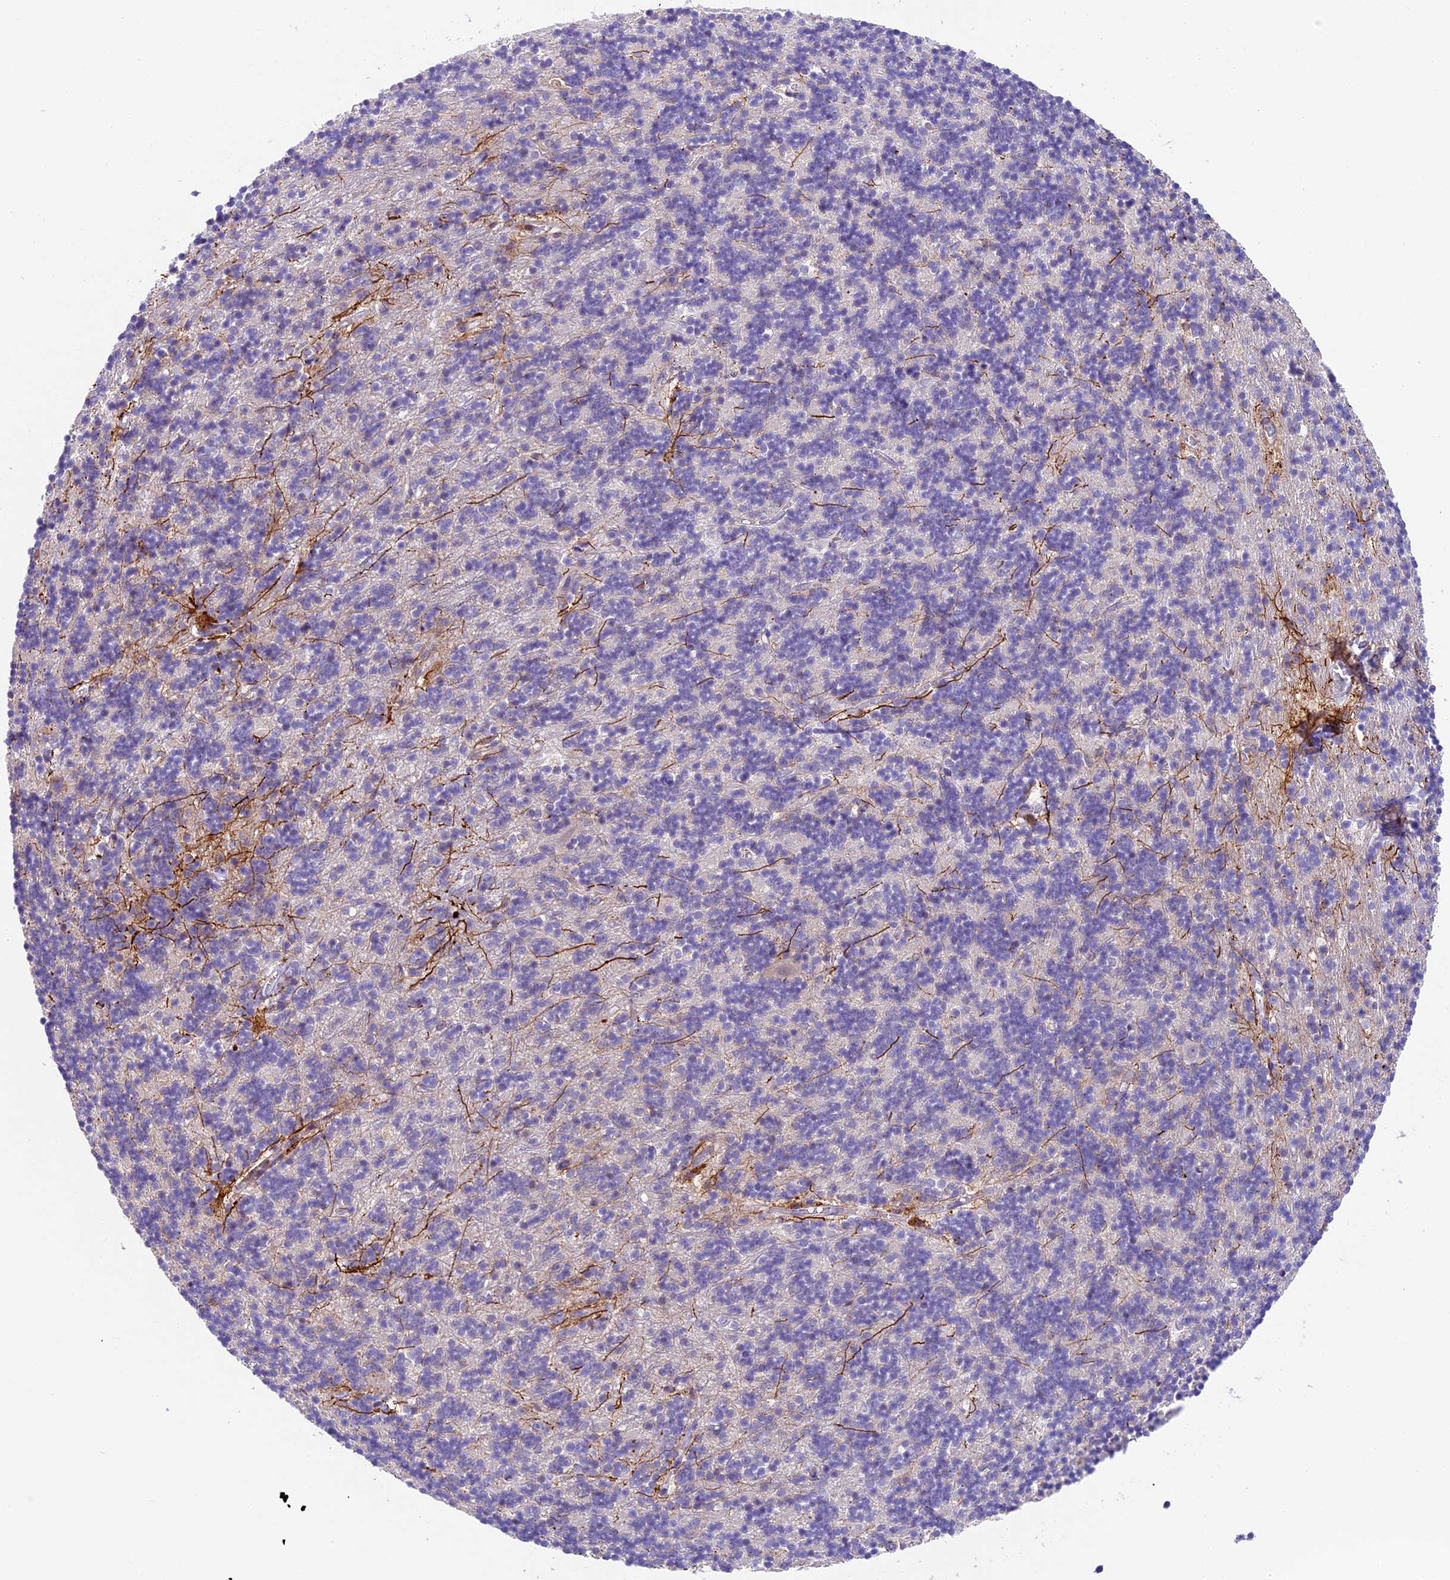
{"staining": {"intensity": "negative", "quantity": "none", "location": "none"}, "tissue": "cerebellum", "cell_type": "Cells in granular layer", "image_type": "normal", "snomed": [{"axis": "morphology", "description": "Normal tissue, NOS"}, {"axis": "topography", "description": "Cerebellum"}], "caption": "DAB (3,3'-diaminobenzidine) immunohistochemical staining of unremarkable cerebellum demonstrates no significant positivity in cells in granular layer. (Brightfield microscopy of DAB immunohistochemistry at high magnification).", "gene": "TBC1D1", "patient": {"sex": "male", "age": 54}}